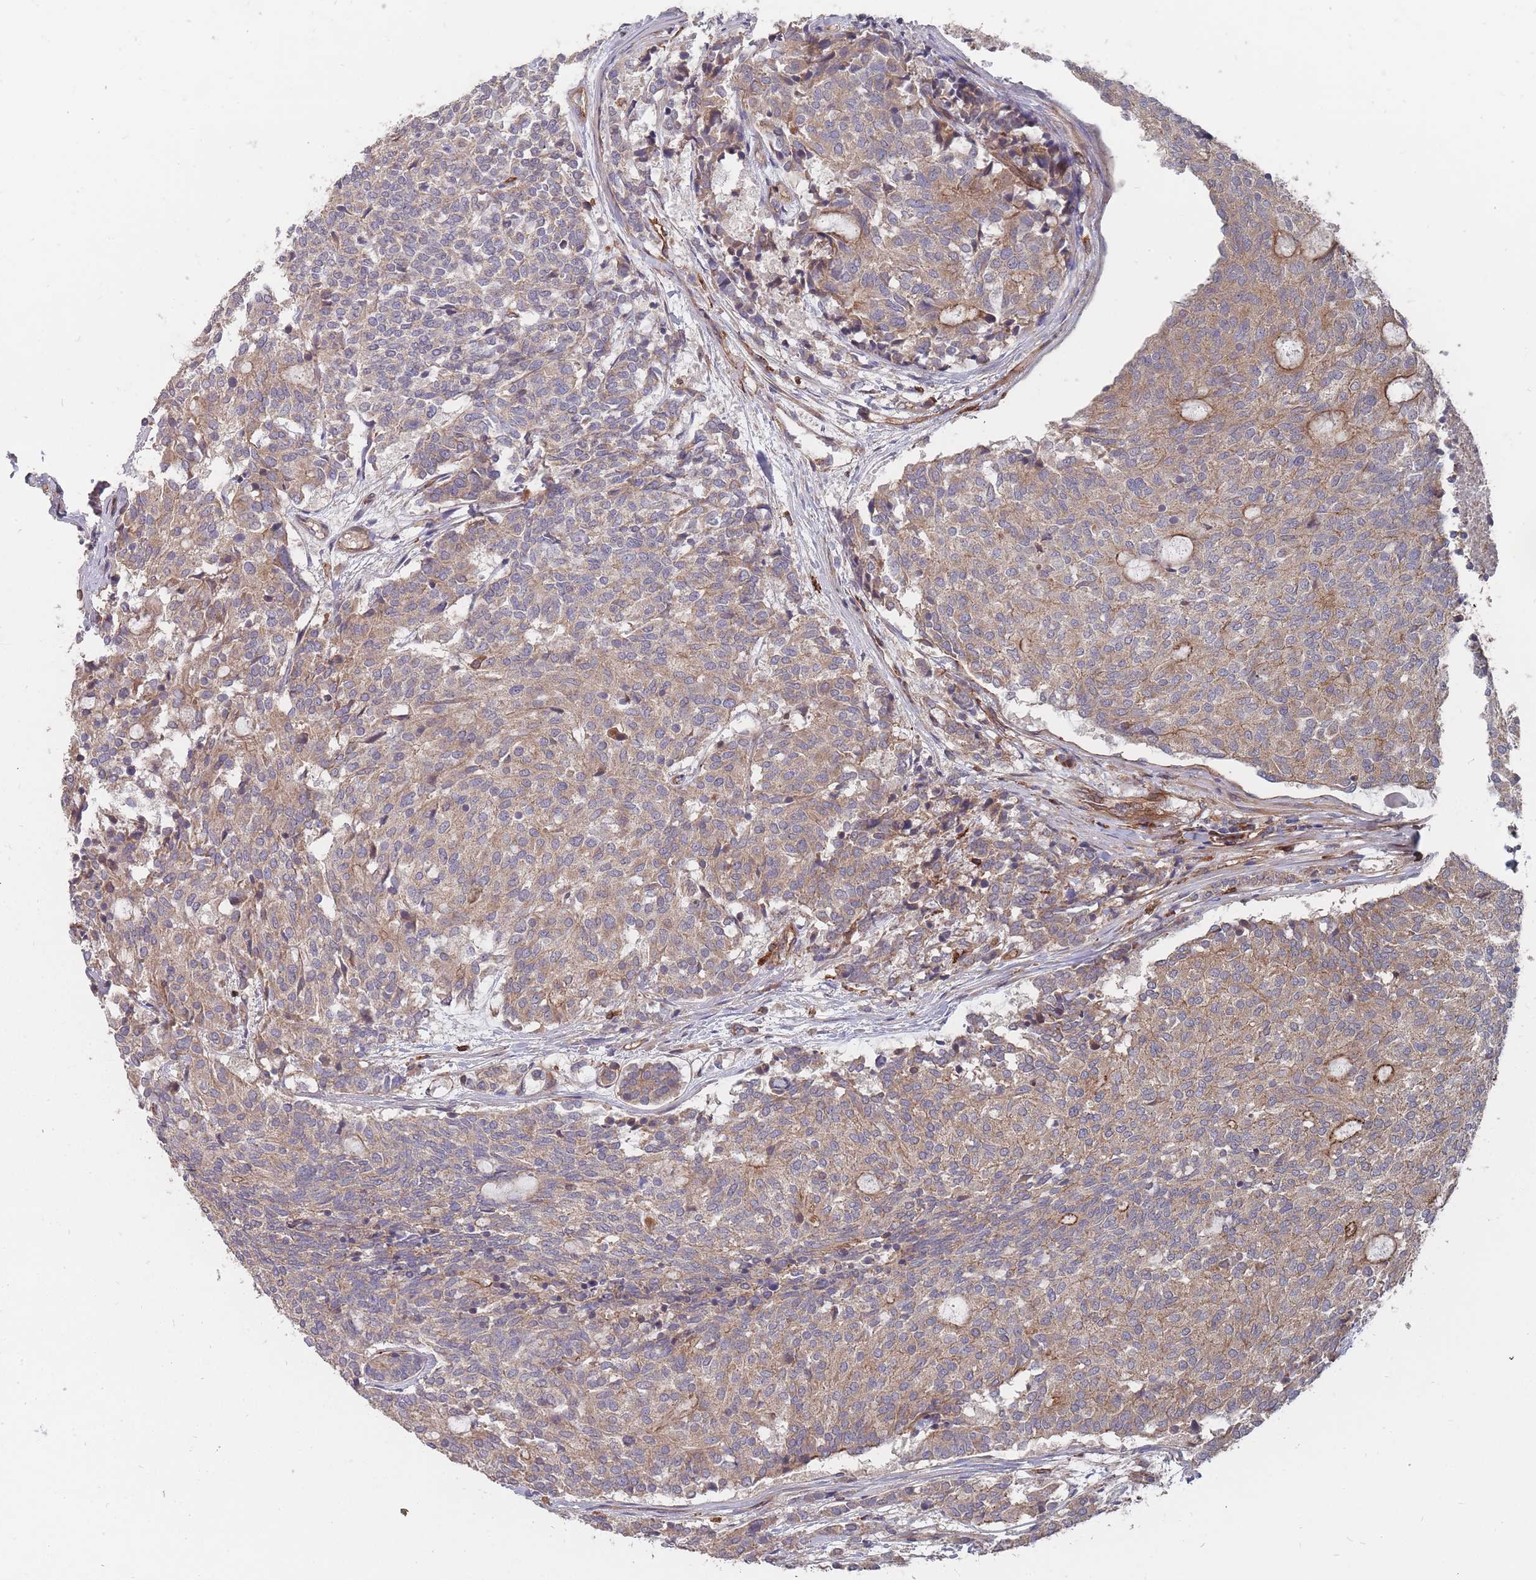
{"staining": {"intensity": "moderate", "quantity": "<25%", "location": "cytoplasmic/membranous"}, "tissue": "carcinoid", "cell_type": "Tumor cells", "image_type": "cancer", "snomed": [{"axis": "morphology", "description": "Carcinoid, malignant, NOS"}, {"axis": "topography", "description": "Pancreas"}], "caption": "Human malignant carcinoid stained for a protein (brown) reveals moderate cytoplasmic/membranous positive staining in about <25% of tumor cells.", "gene": "THSD7B", "patient": {"sex": "female", "age": 54}}